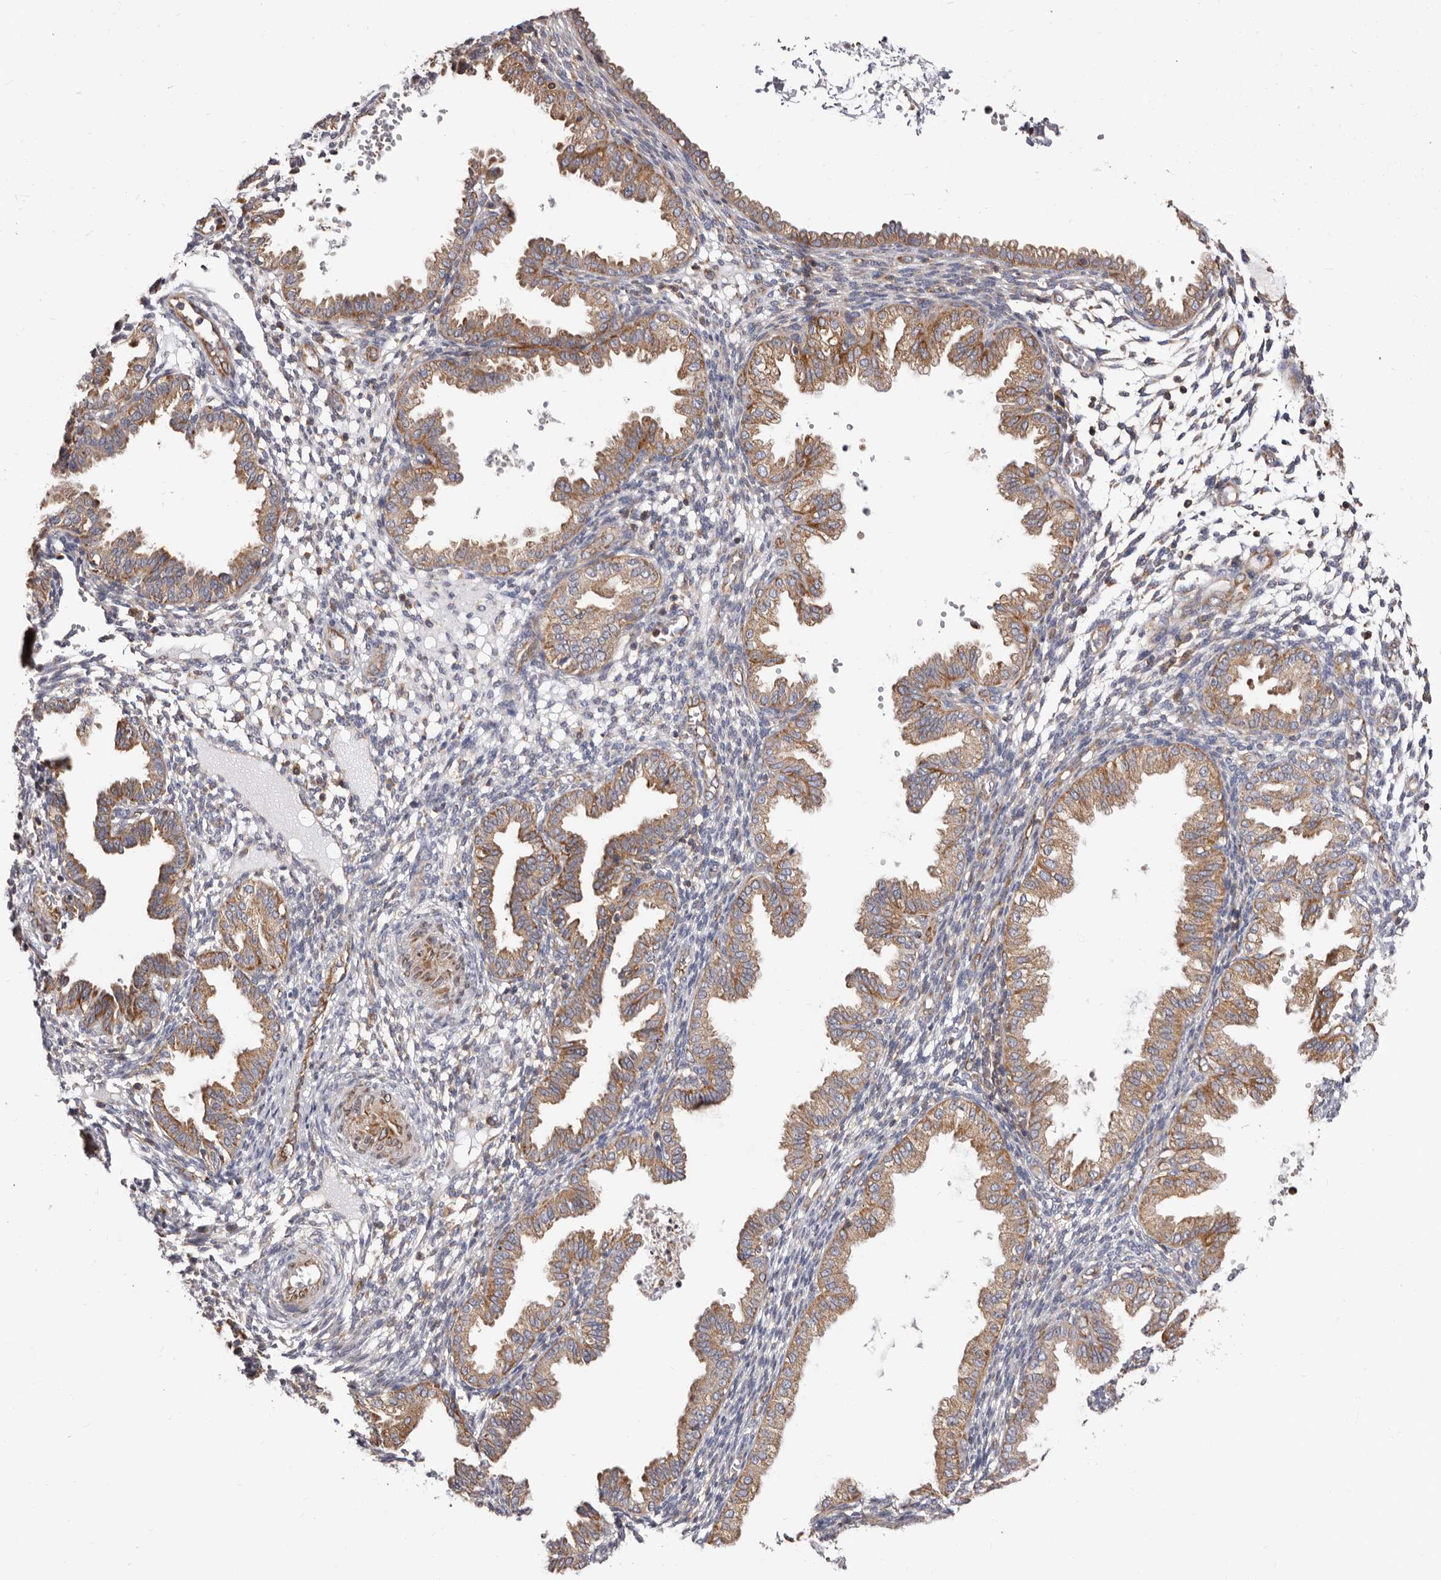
{"staining": {"intensity": "negative", "quantity": "none", "location": "none"}, "tissue": "endometrium", "cell_type": "Cells in endometrial stroma", "image_type": "normal", "snomed": [{"axis": "morphology", "description": "Normal tissue, NOS"}, {"axis": "topography", "description": "Endometrium"}], "caption": "Cells in endometrial stroma show no significant protein expression in normal endometrium.", "gene": "COQ8B", "patient": {"sex": "female", "age": 33}}